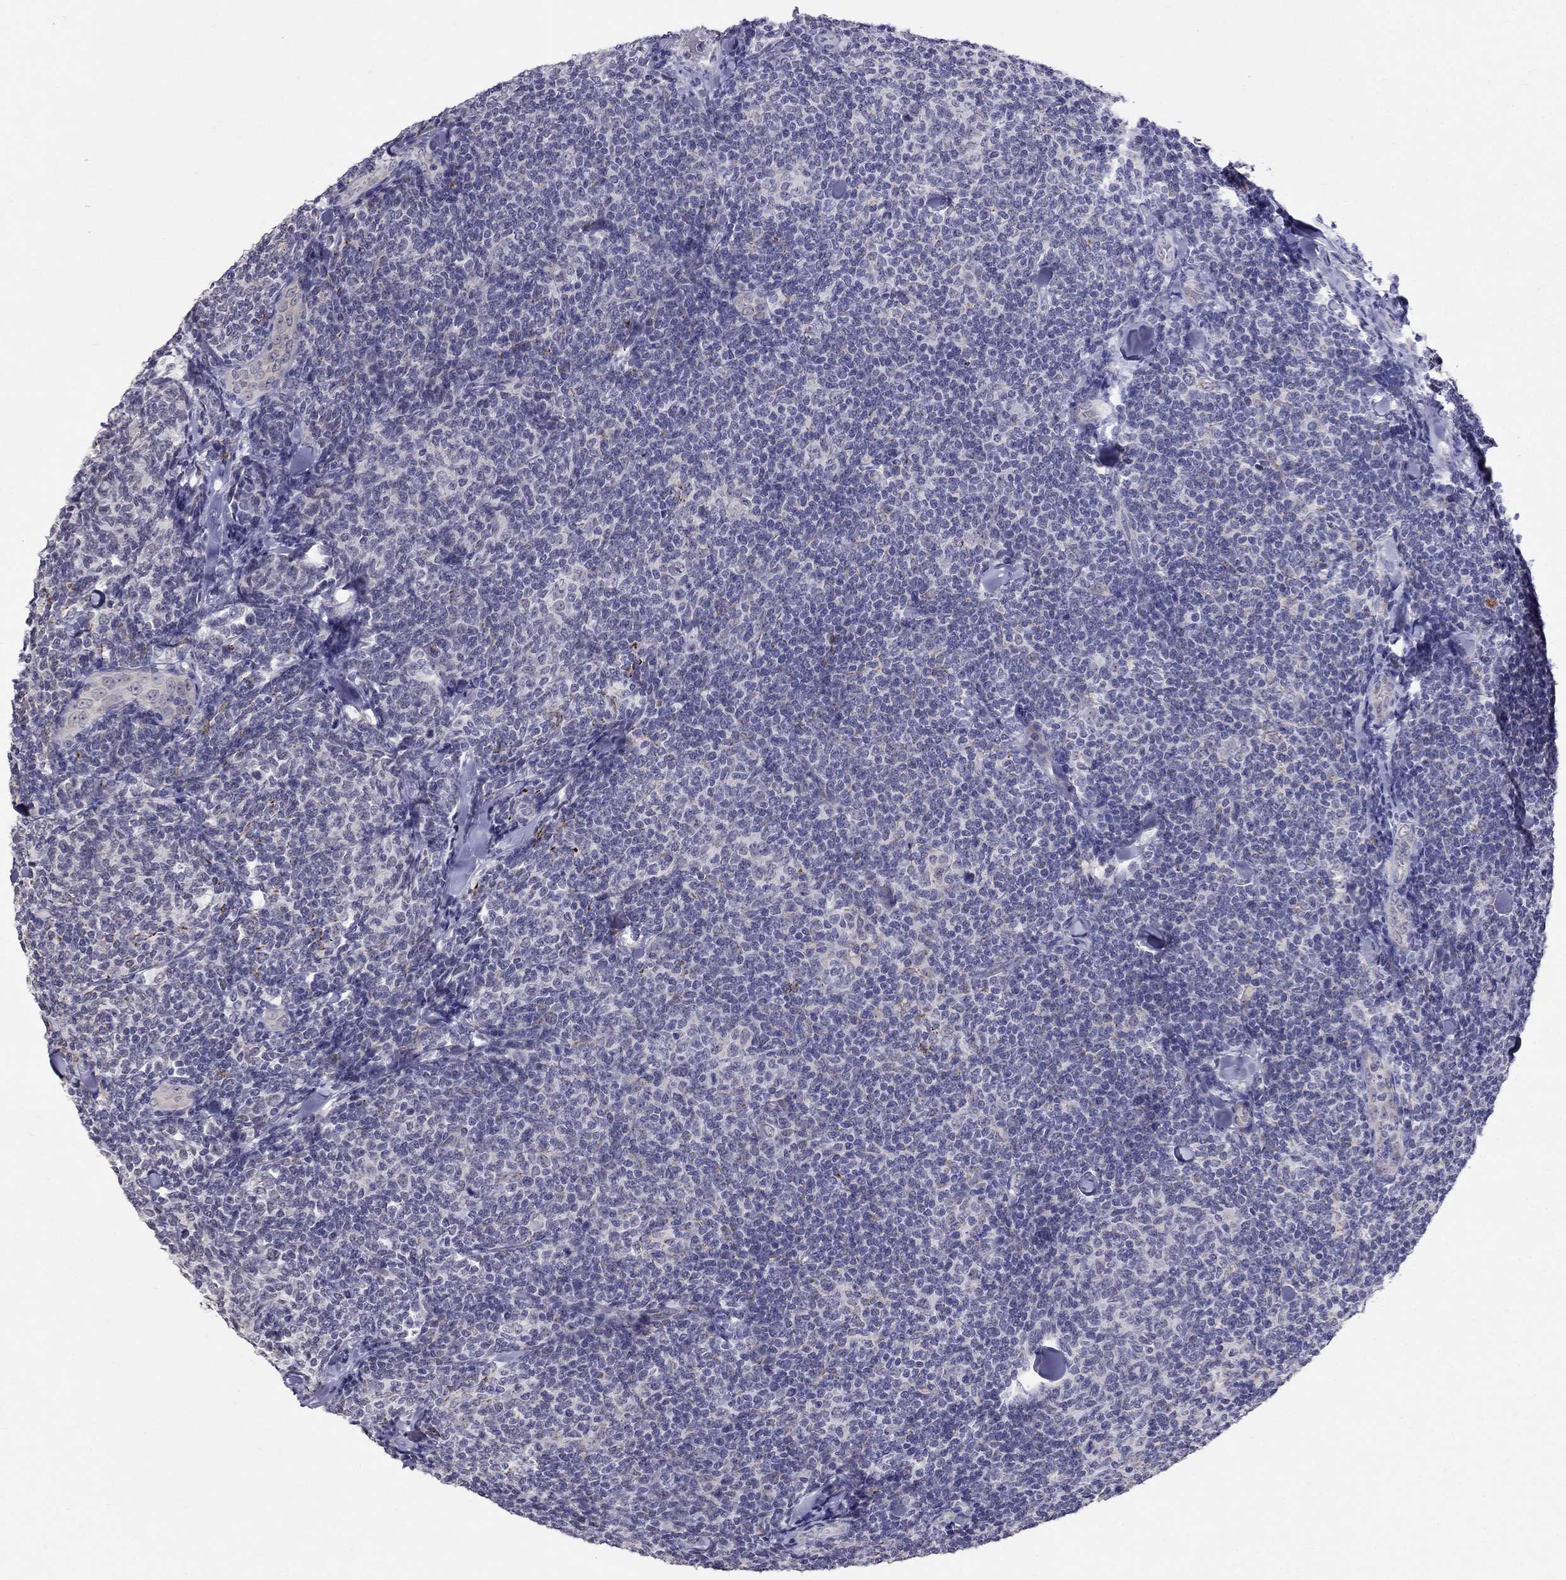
{"staining": {"intensity": "negative", "quantity": "none", "location": "none"}, "tissue": "lymphoma", "cell_type": "Tumor cells", "image_type": "cancer", "snomed": [{"axis": "morphology", "description": "Malignant lymphoma, non-Hodgkin's type, Low grade"}, {"axis": "topography", "description": "Lymph node"}], "caption": "Low-grade malignant lymphoma, non-Hodgkin's type stained for a protein using immunohistochemistry displays no positivity tumor cells.", "gene": "MYO3B", "patient": {"sex": "female", "age": 56}}